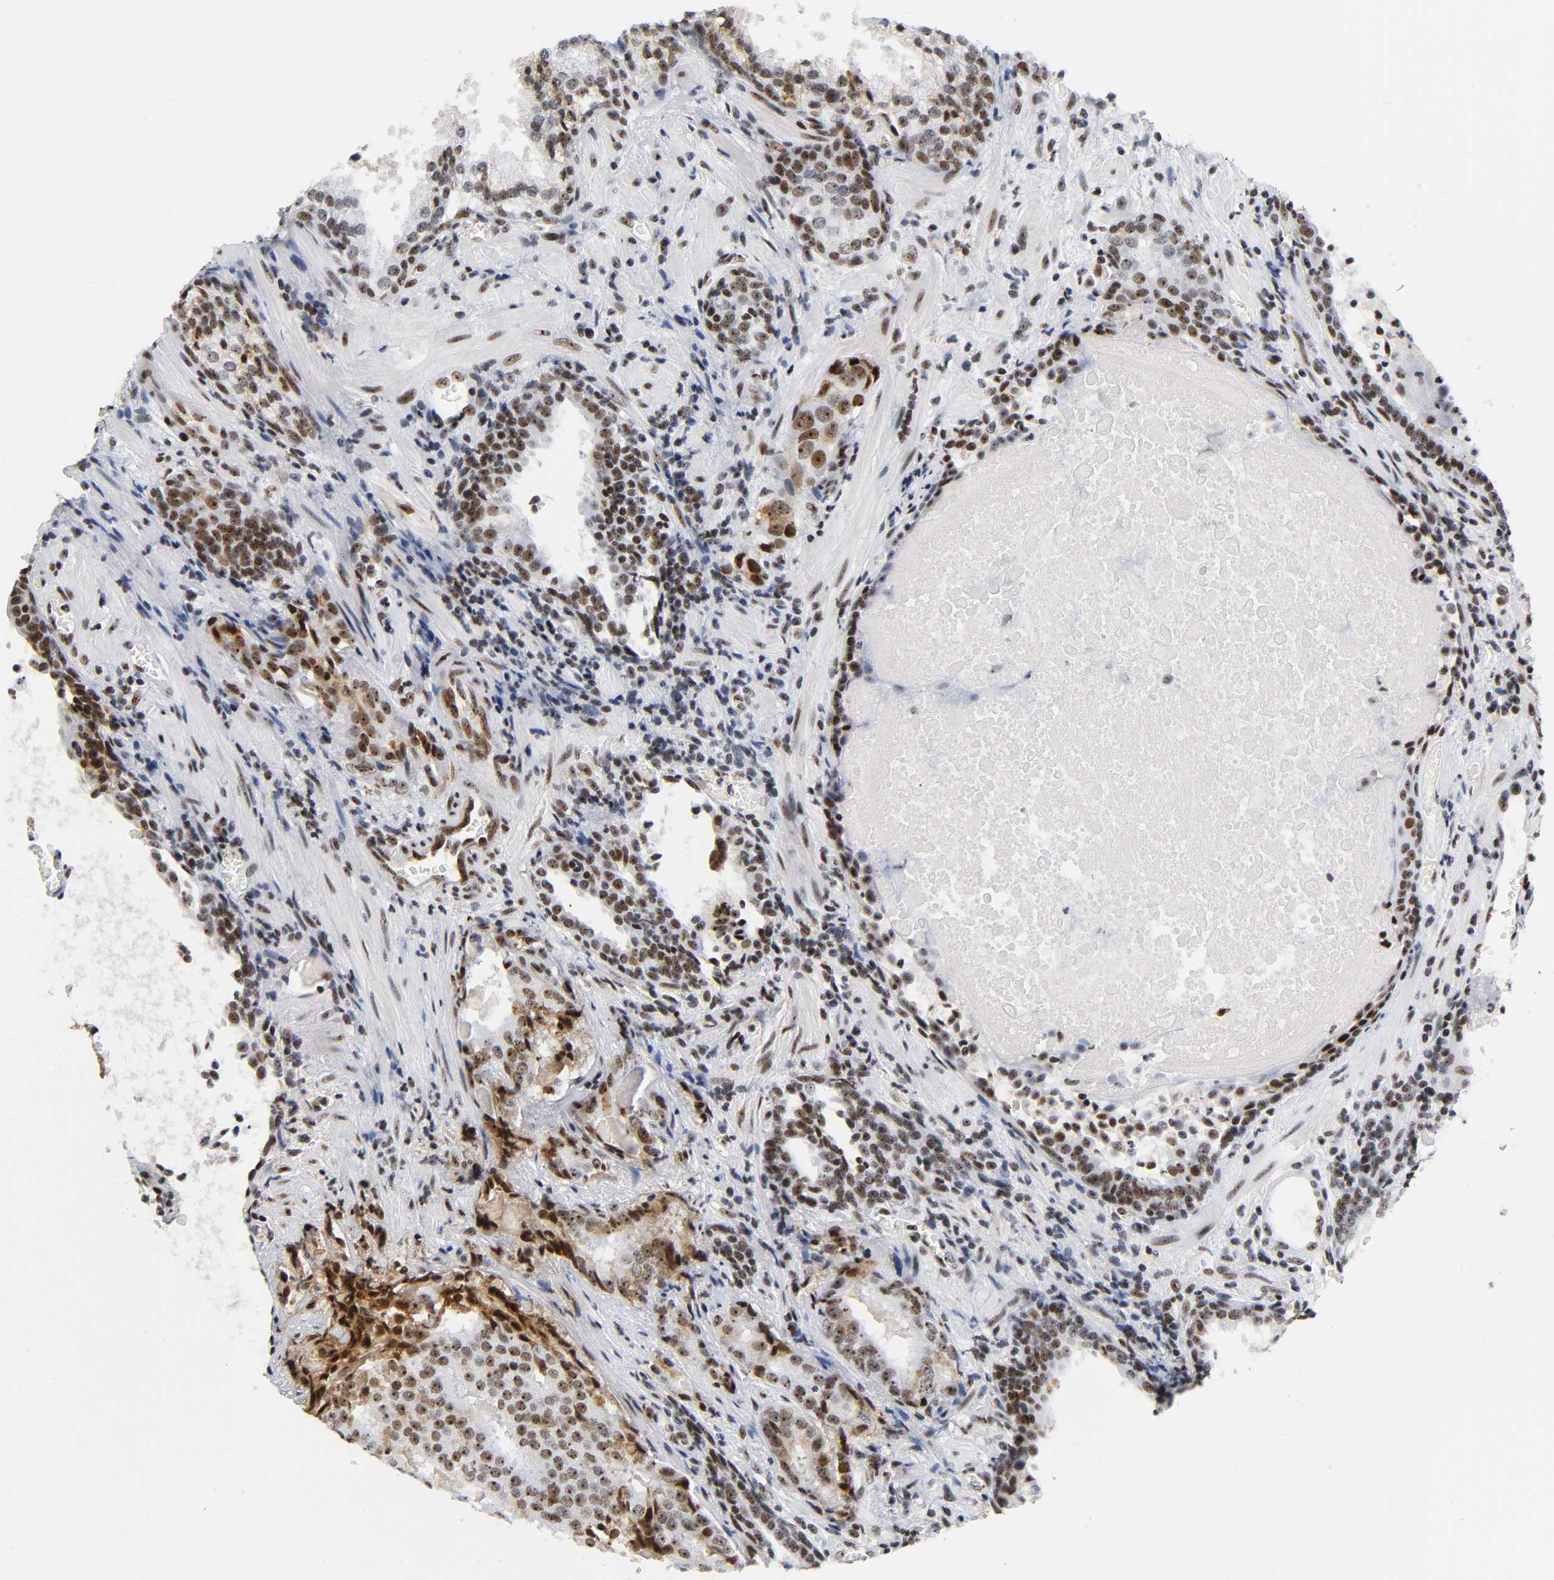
{"staining": {"intensity": "strong", "quantity": ">75%", "location": "cytoplasmic/membranous,nuclear"}, "tissue": "prostate cancer", "cell_type": "Tumor cells", "image_type": "cancer", "snomed": [{"axis": "morphology", "description": "Adenocarcinoma, High grade"}, {"axis": "topography", "description": "Prostate"}], "caption": "Protein analysis of prostate high-grade adenocarcinoma tissue demonstrates strong cytoplasmic/membranous and nuclear positivity in approximately >75% of tumor cells. The protein of interest is shown in brown color, while the nuclei are stained blue.", "gene": "UBTF", "patient": {"sex": "male", "age": 58}}